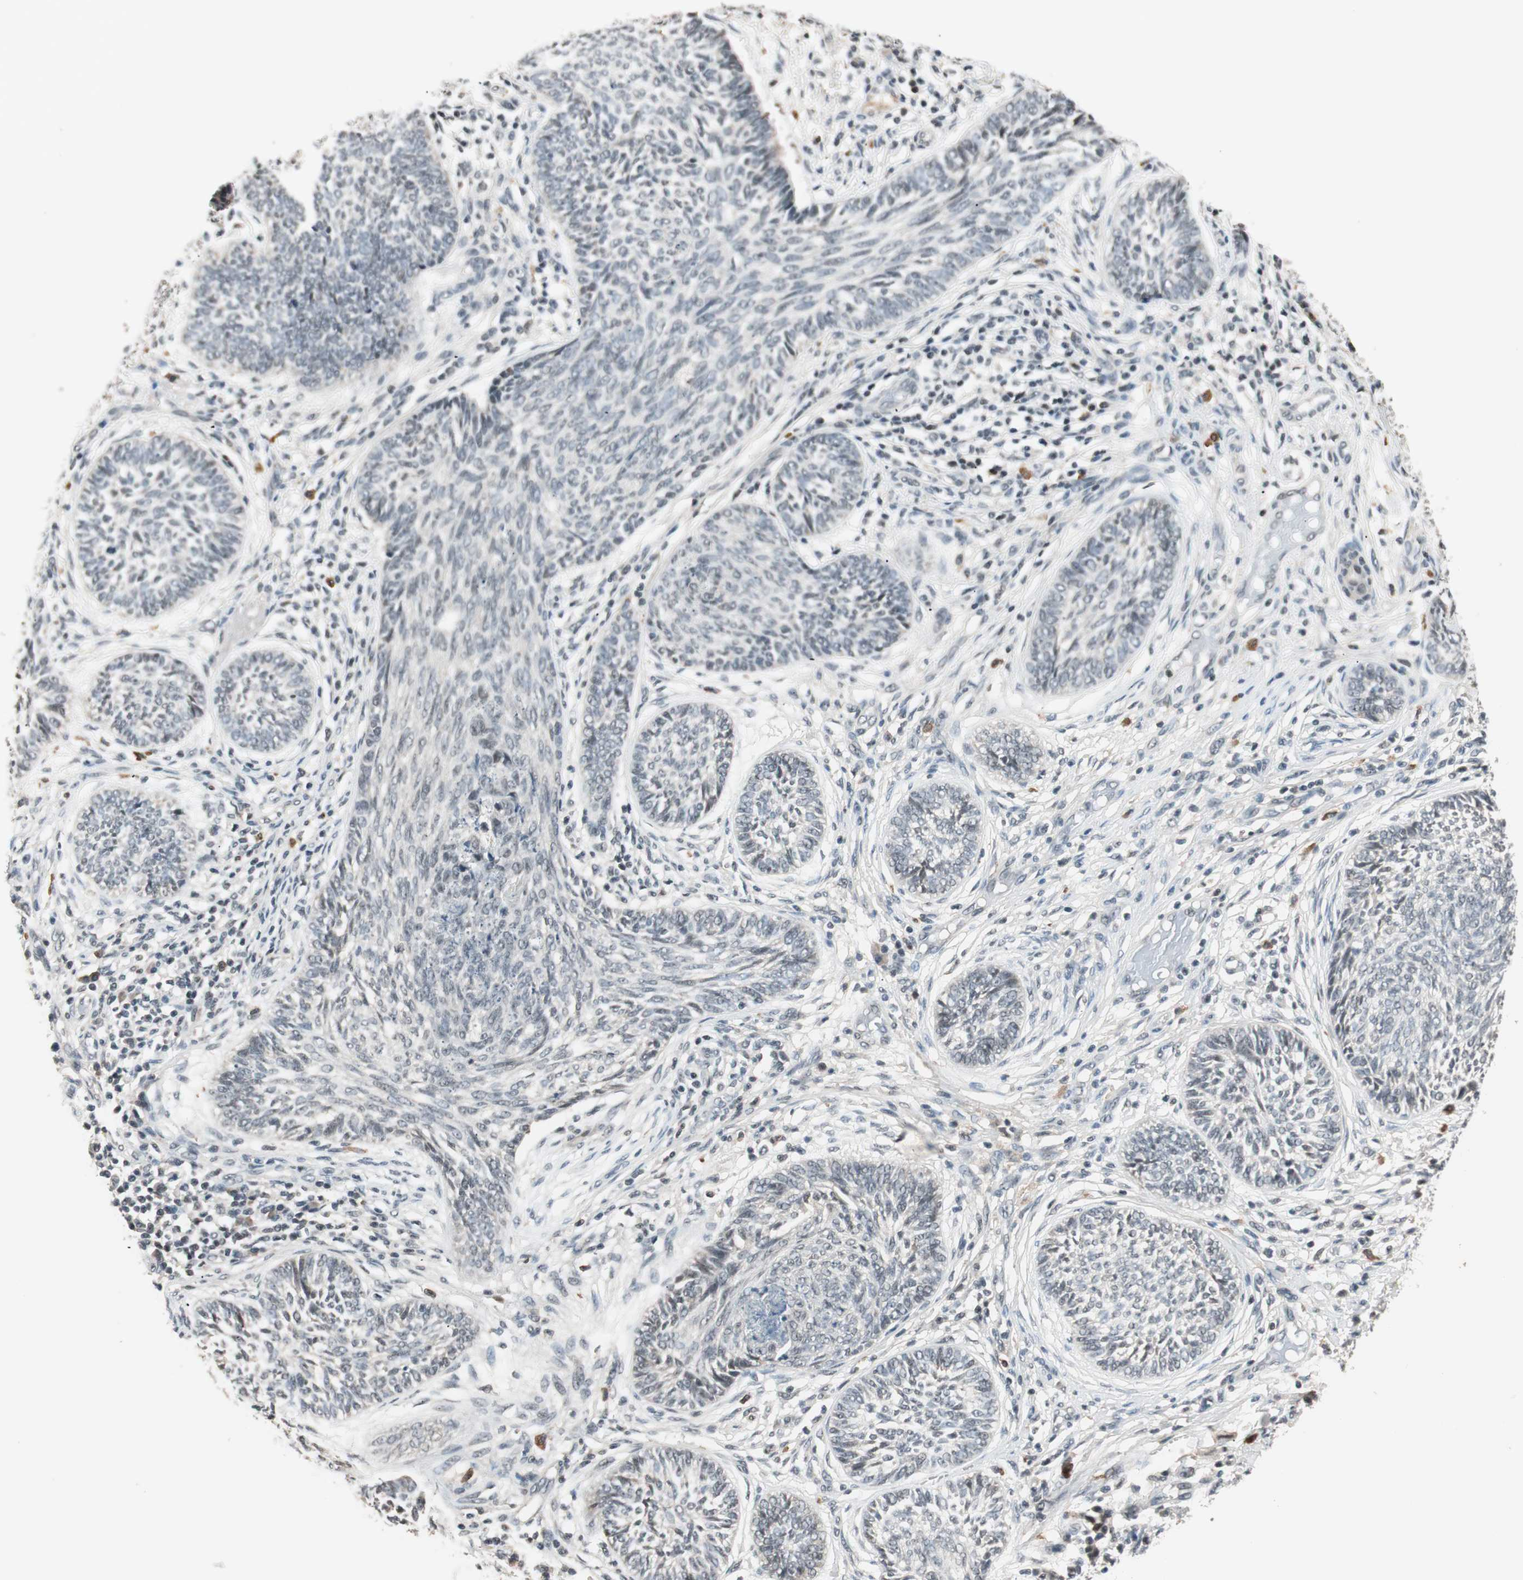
{"staining": {"intensity": "weak", "quantity": "<25%", "location": "nuclear"}, "tissue": "skin cancer", "cell_type": "Tumor cells", "image_type": "cancer", "snomed": [{"axis": "morphology", "description": "Papilloma, NOS"}, {"axis": "morphology", "description": "Basal cell carcinoma"}, {"axis": "topography", "description": "Skin"}], "caption": "High power microscopy photomicrograph of an immunohistochemistry image of basal cell carcinoma (skin), revealing no significant expression in tumor cells. The staining is performed using DAB (3,3'-diaminobenzidine) brown chromogen with nuclei counter-stained in using hematoxylin.", "gene": "NFRKB", "patient": {"sex": "male", "age": 87}}